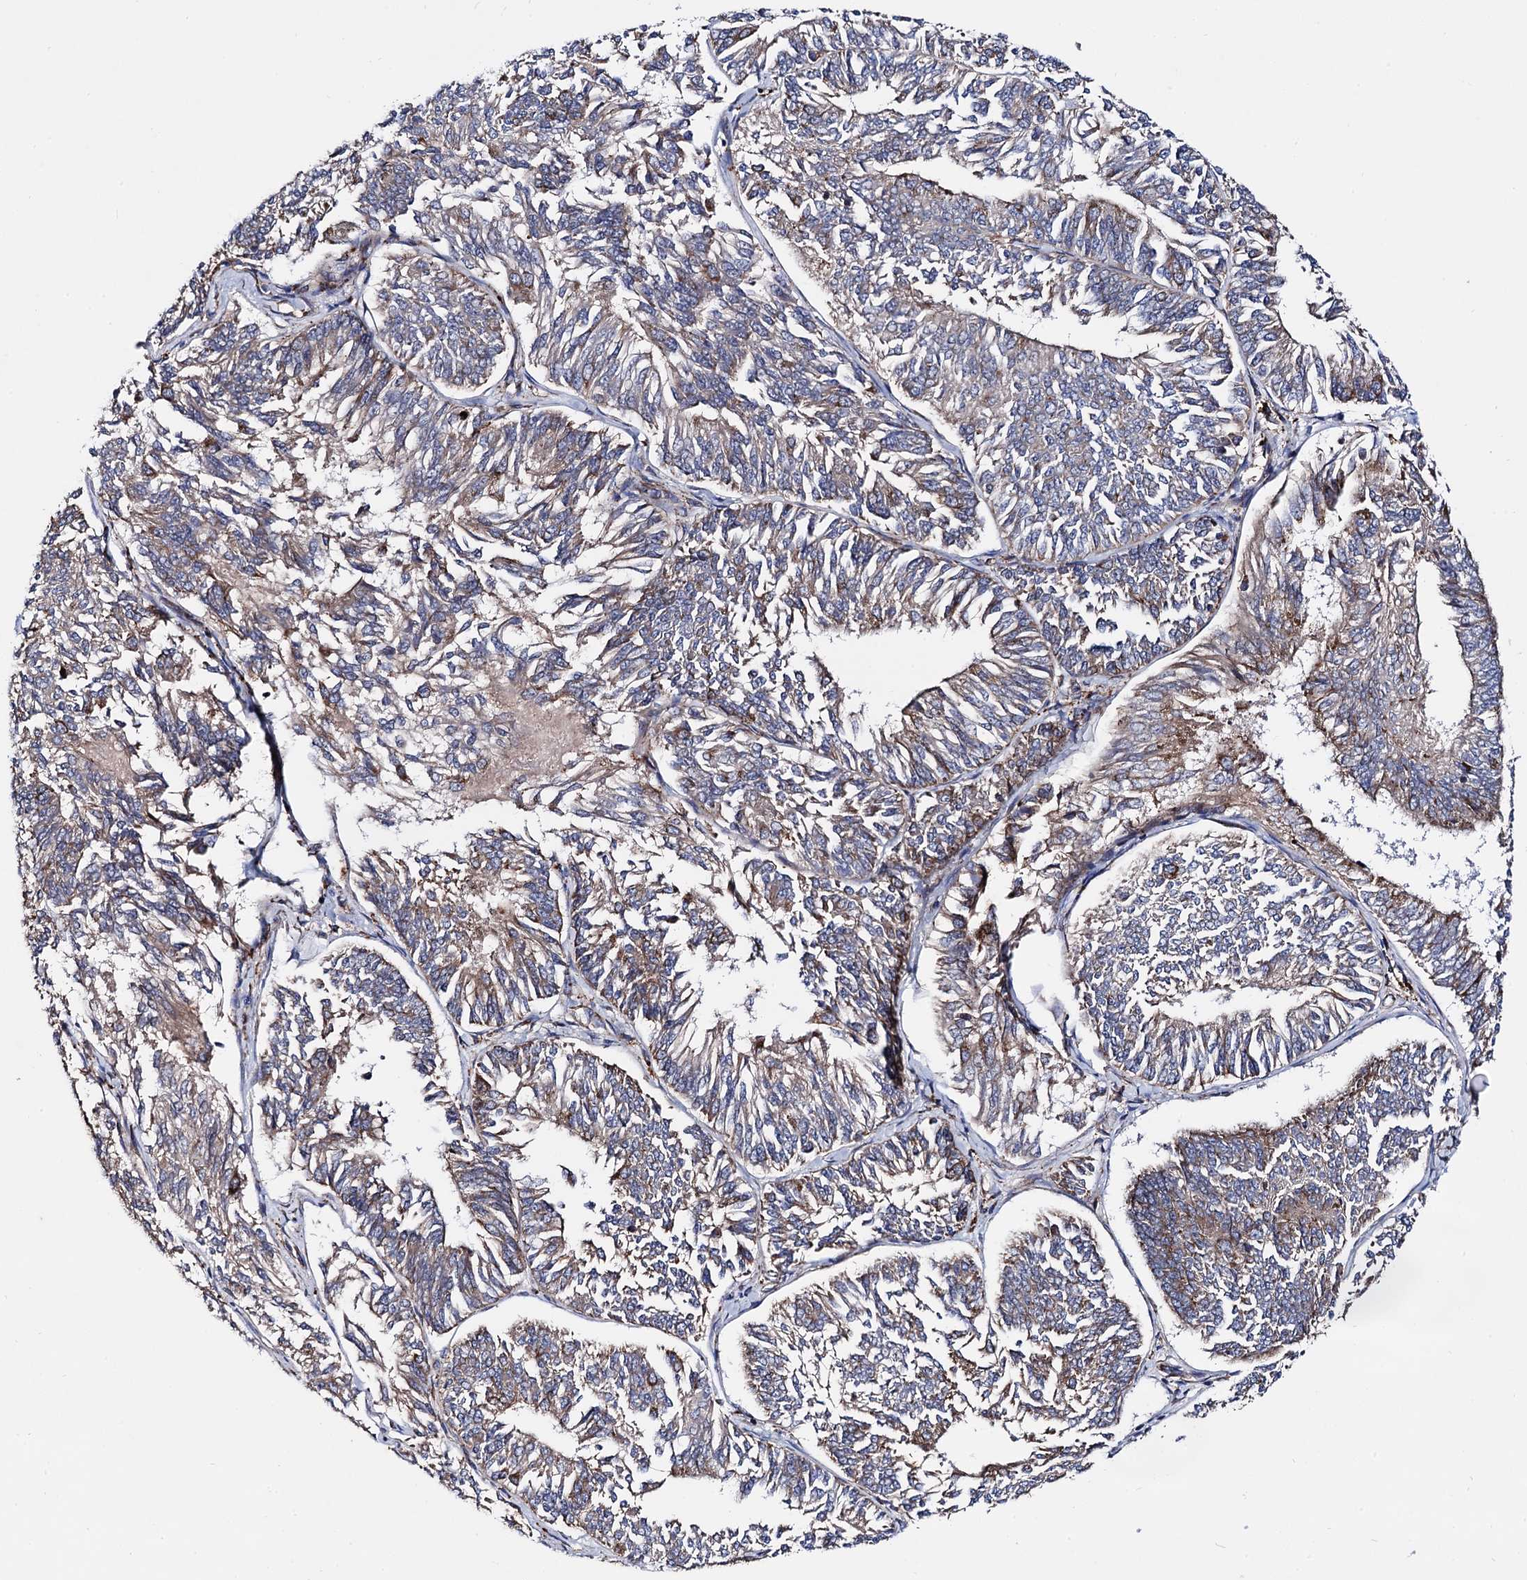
{"staining": {"intensity": "weak", "quantity": "25%-75%", "location": "cytoplasmic/membranous"}, "tissue": "endometrial cancer", "cell_type": "Tumor cells", "image_type": "cancer", "snomed": [{"axis": "morphology", "description": "Adenocarcinoma, NOS"}, {"axis": "topography", "description": "Endometrium"}], "caption": "A histopathology image of human endometrial adenocarcinoma stained for a protein demonstrates weak cytoplasmic/membranous brown staining in tumor cells.", "gene": "IQCH", "patient": {"sex": "female", "age": 58}}